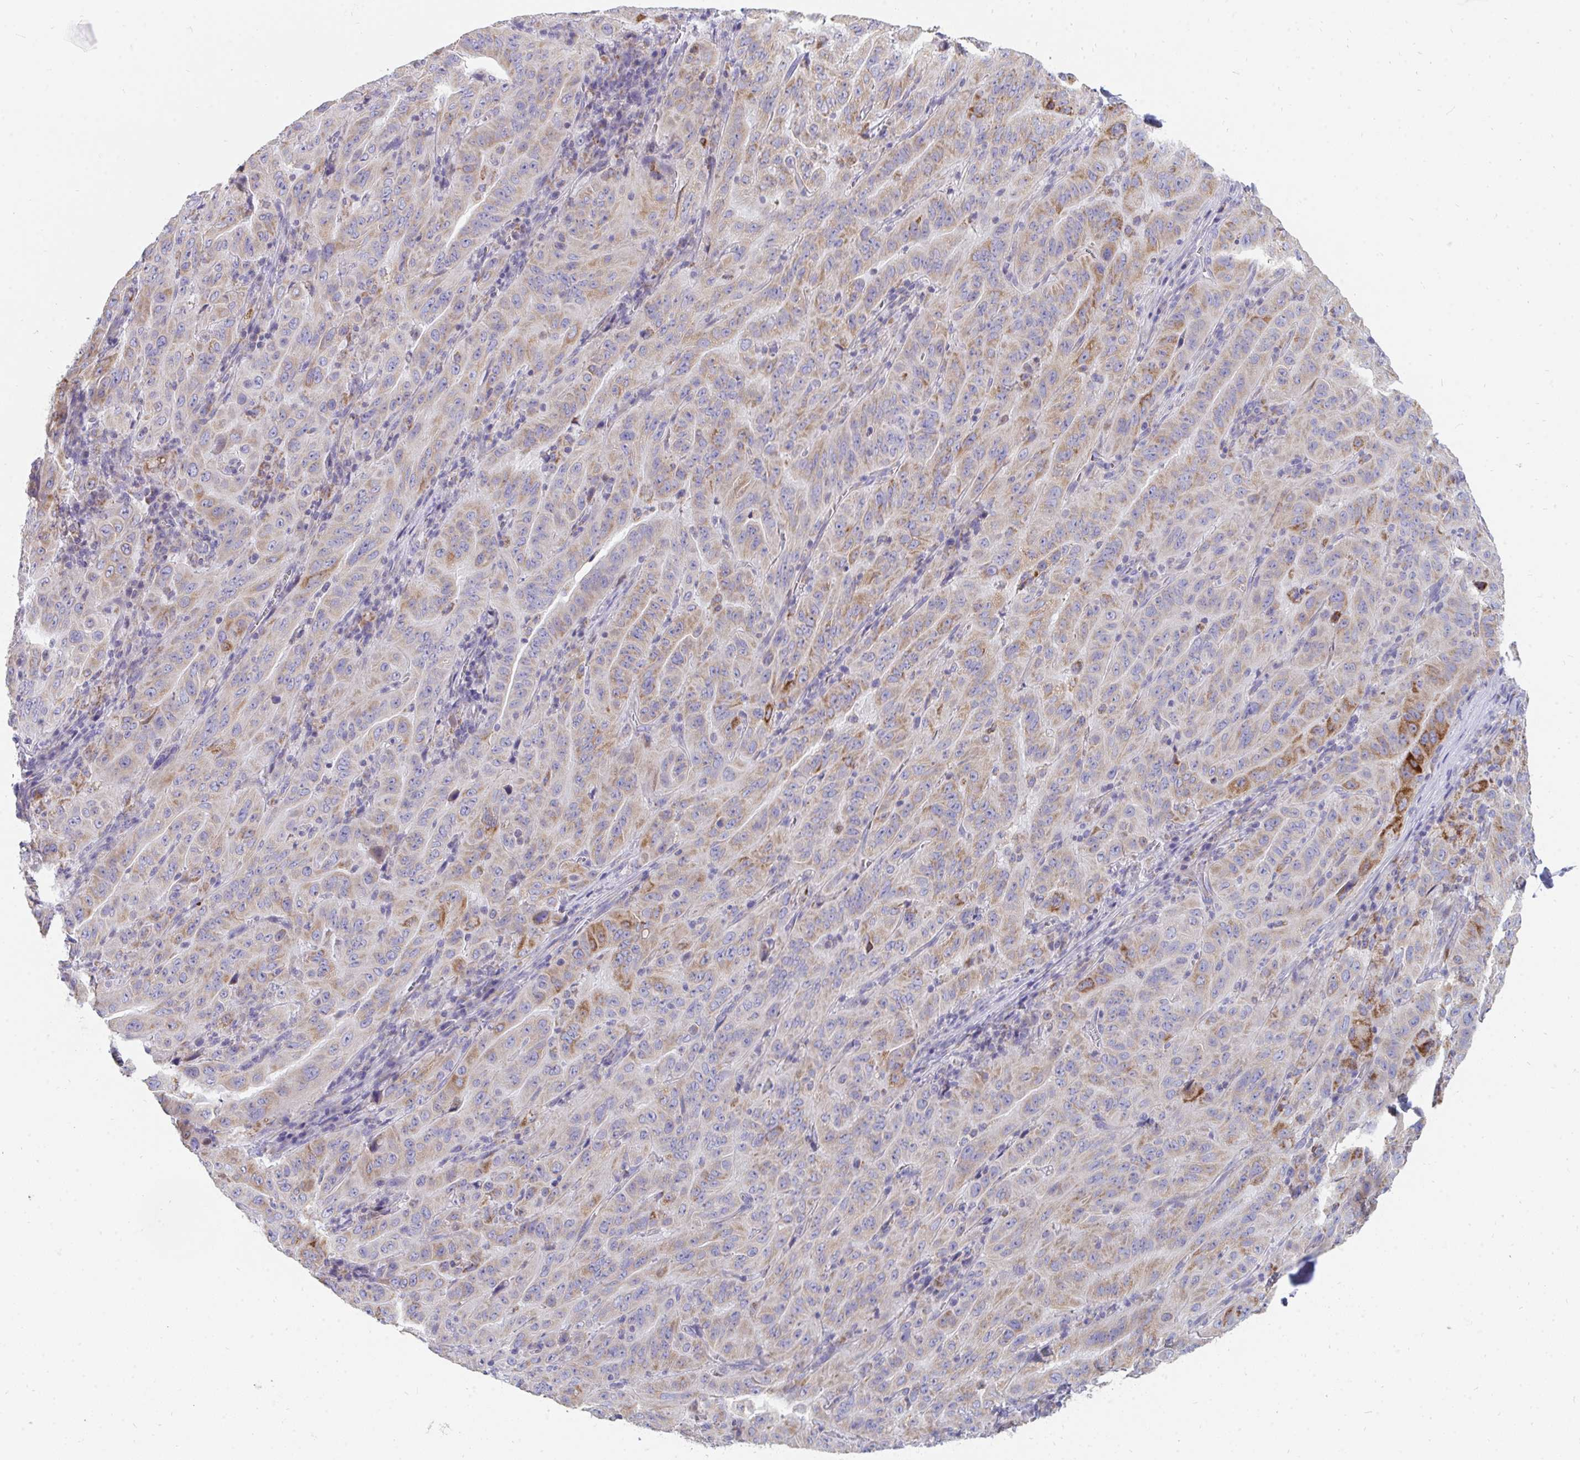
{"staining": {"intensity": "strong", "quantity": "<25%", "location": "cytoplasmic/membranous"}, "tissue": "pancreatic cancer", "cell_type": "Tumor cells", "image_type": "cancer", "snomed": [{"axis": "morphology", "description": "Adenocarcinoma, NOS"}, {"axis": "topography", "description": "Pancreas"}], "caption": "This micrograph exhibits immunohistochemistry staining of human pancreatic adenocarcinoma, with medium strong cytoplasmic/membranous staining in about <25% of tumor cells.", "gene": "PC", "patient": {"sex": "male", "age": 63}}